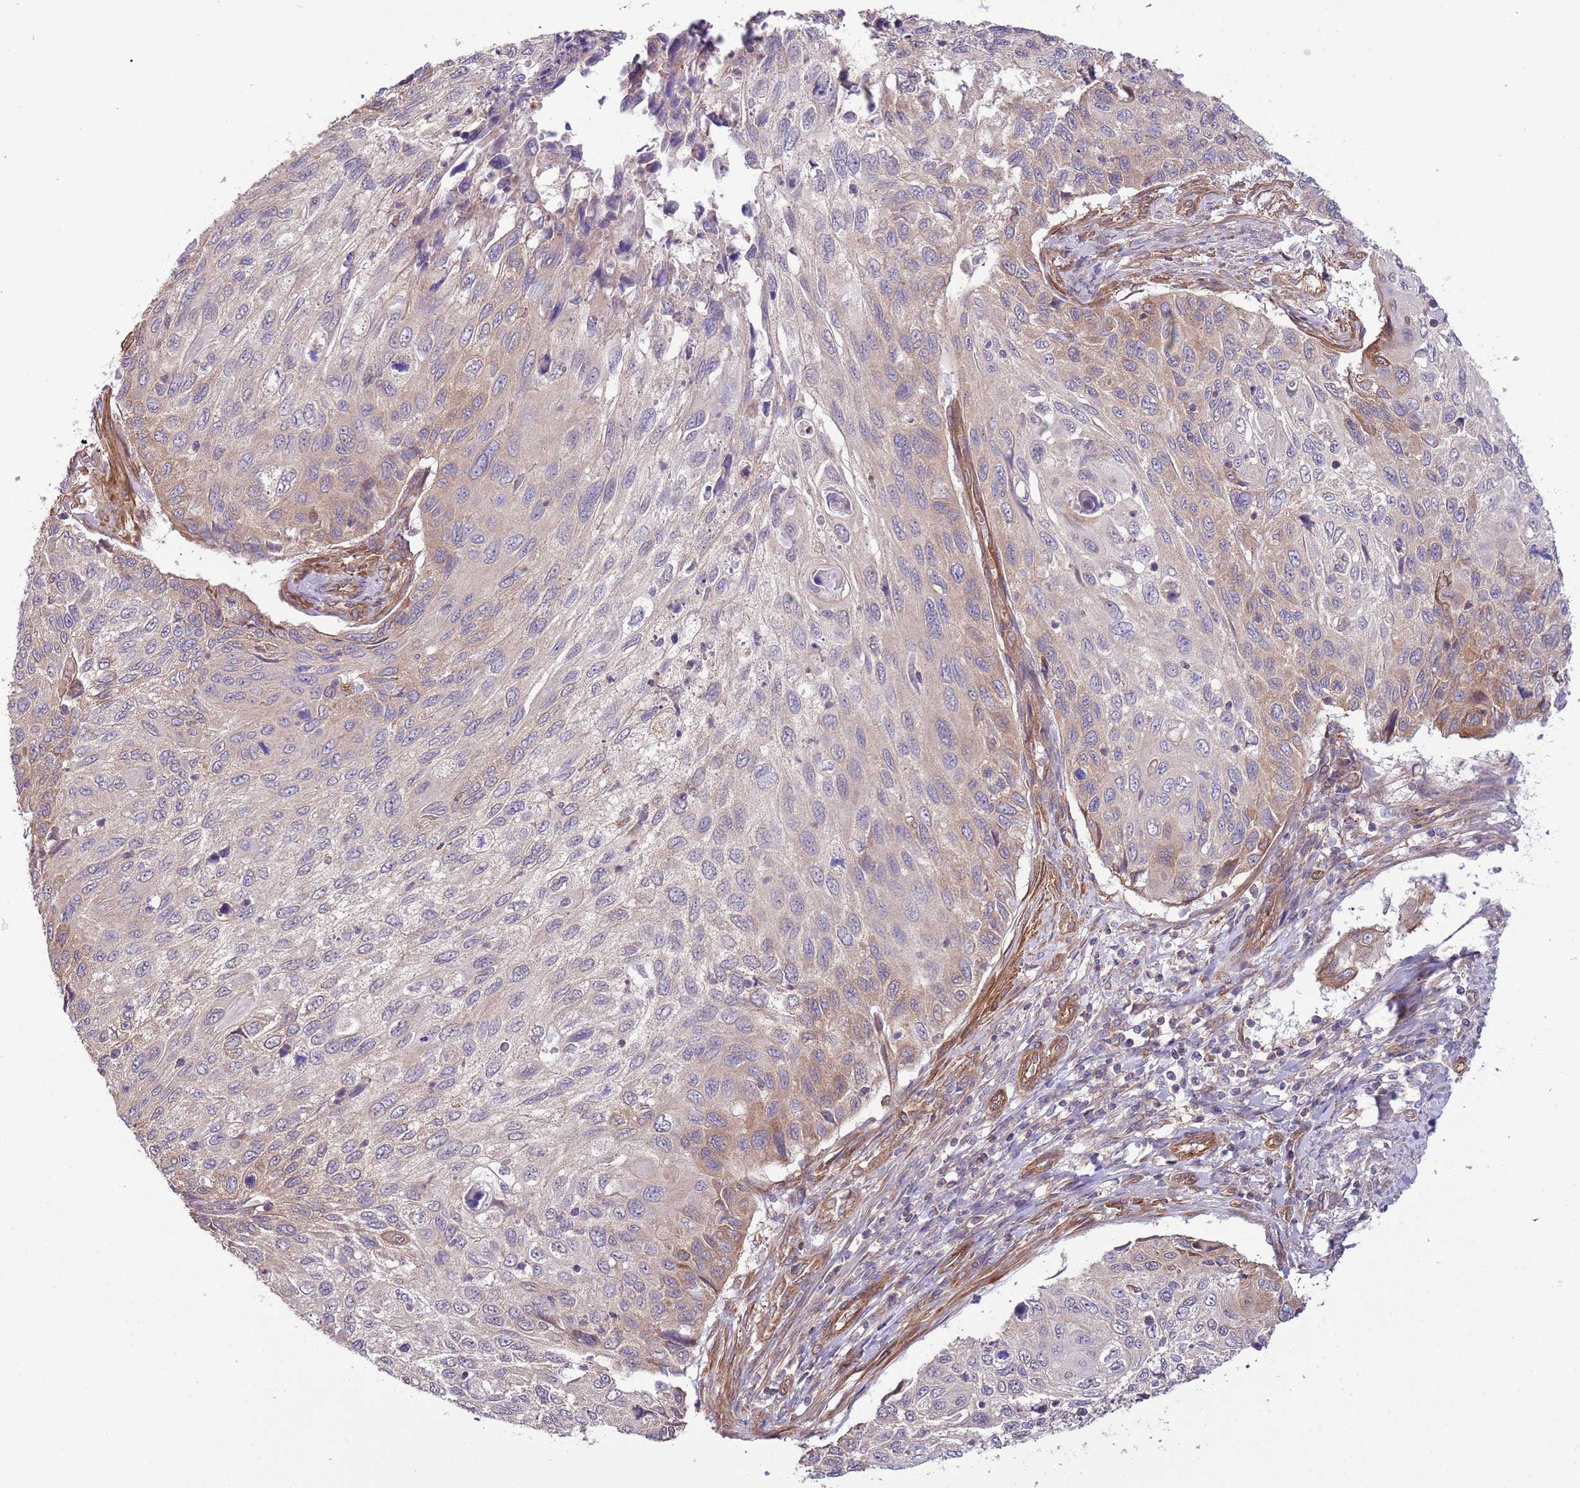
{"staining": {"intensity": "moderate", "quantity": "<25%", "location": "cytoplasmic/membranous"}, "tissue": "cervical cancer", "cell_type": "Tumor cells", "image_type": "cancer", "snomed": [{"axis": "morphology", "description": "Squamous cell carcinoma, NOS"}, {"axis": "topography", "description": "Cervix"}], "caption": "Cervical squamous cell carcinoma was stained to show a protein in brown. There is low levels of moderate cytoplasmic/membranous staining in approximately <25% of tumor cells.", "gene": "LPIN2", "patient": {"sex": "female", "age": 70}}